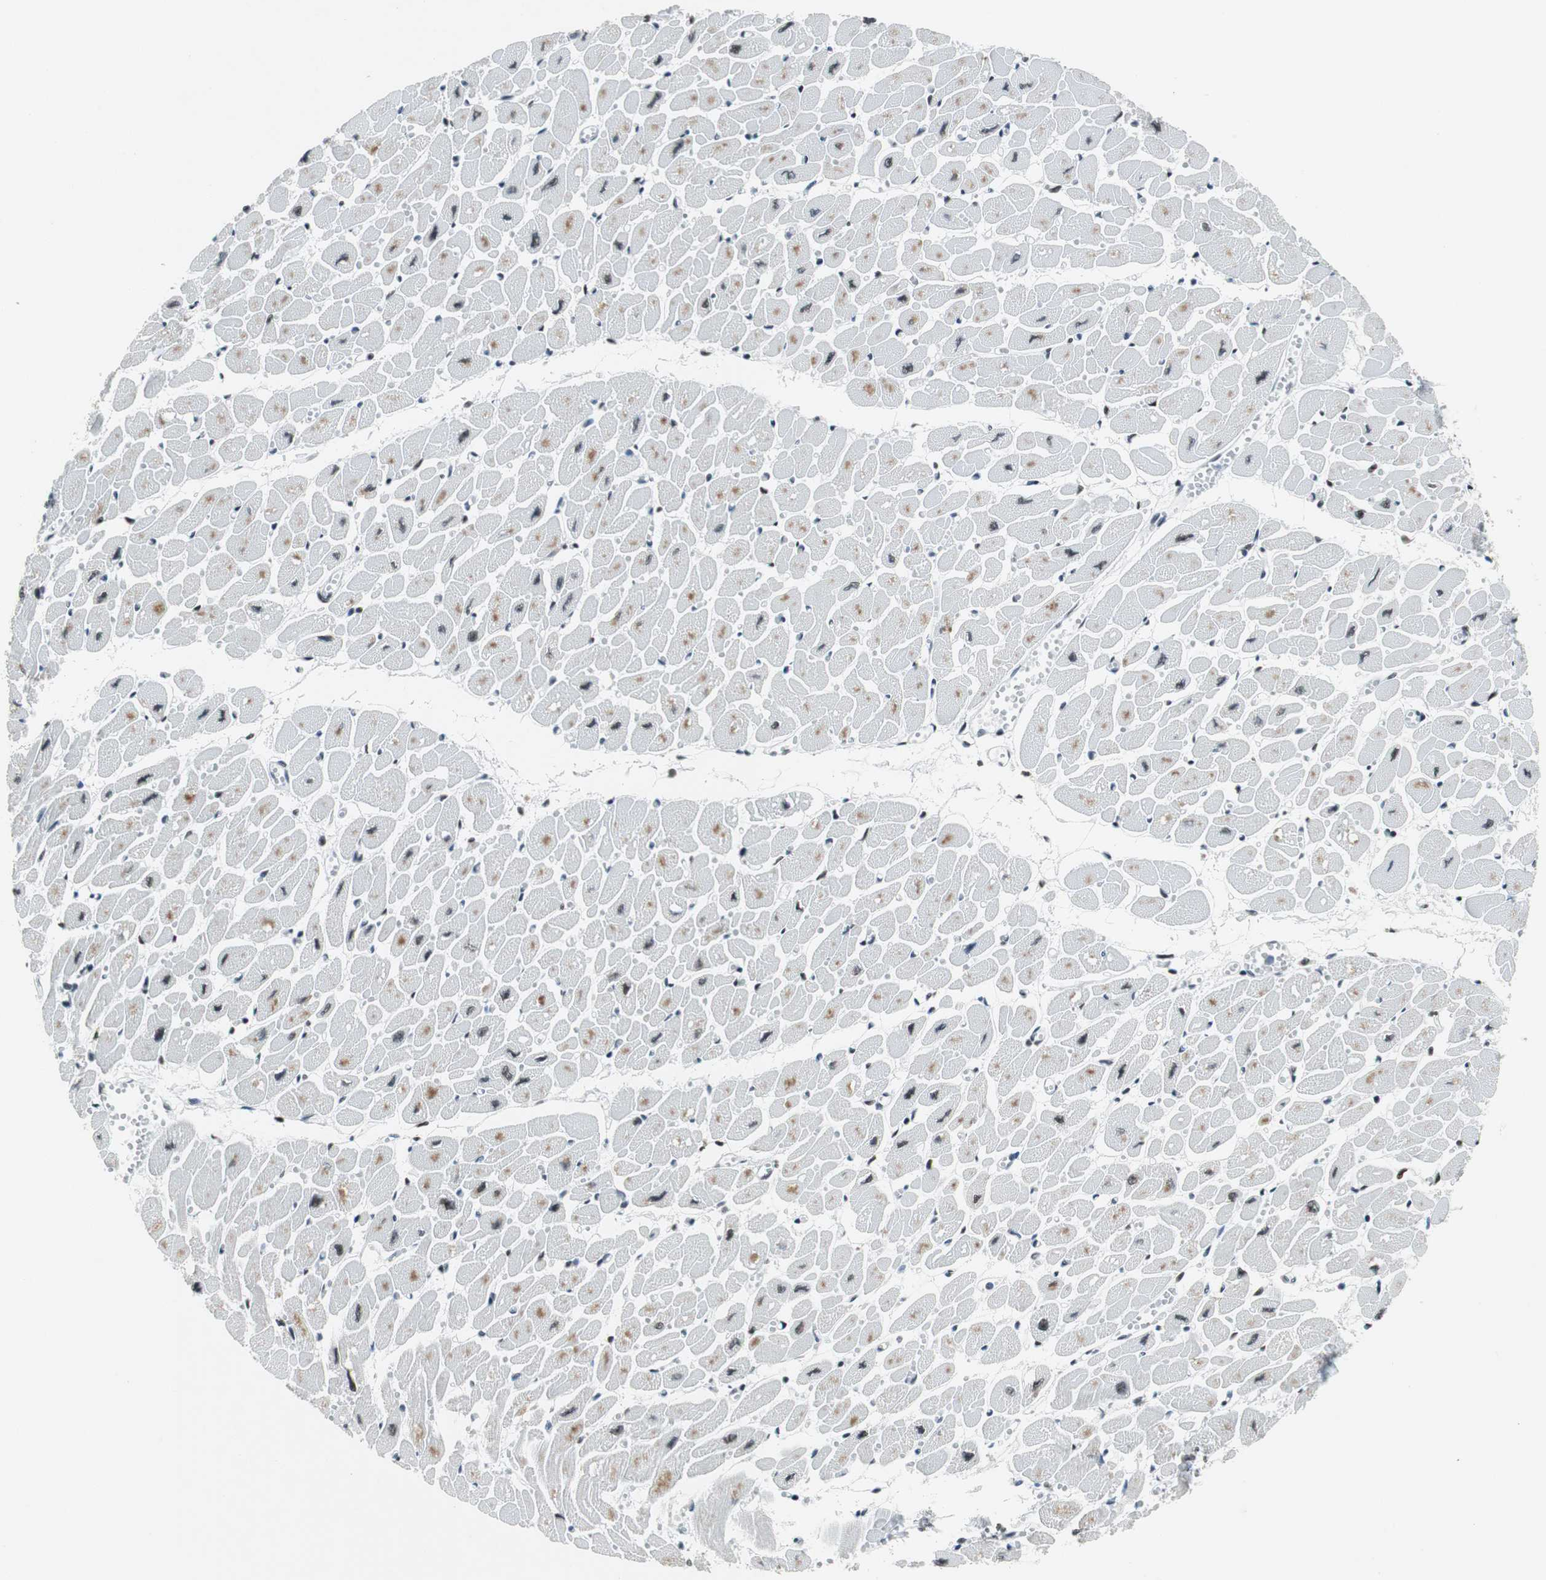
{"staining": {"intensity": "moderate", "quantity": "25%-75%", "location": "nuclear"}, "tissue": "heart muscle", "cell_type": "Cardiomyocytes", "image_type": "normal", "snomed": [{"axis": "morphology", "description": "Normal tissue, NOS"}, {"axis": "topography", "description": "Heart"}], "caption": "This image shows unremarkable heart muscle stained with IHC to label a protein in brown. The nuclear of cardiomyocytes show moderate positivity for the protein. Nuclei are counter-stained blue.", "gene": "HDAC3", "patient": {"sex": "female", "age": 54}}